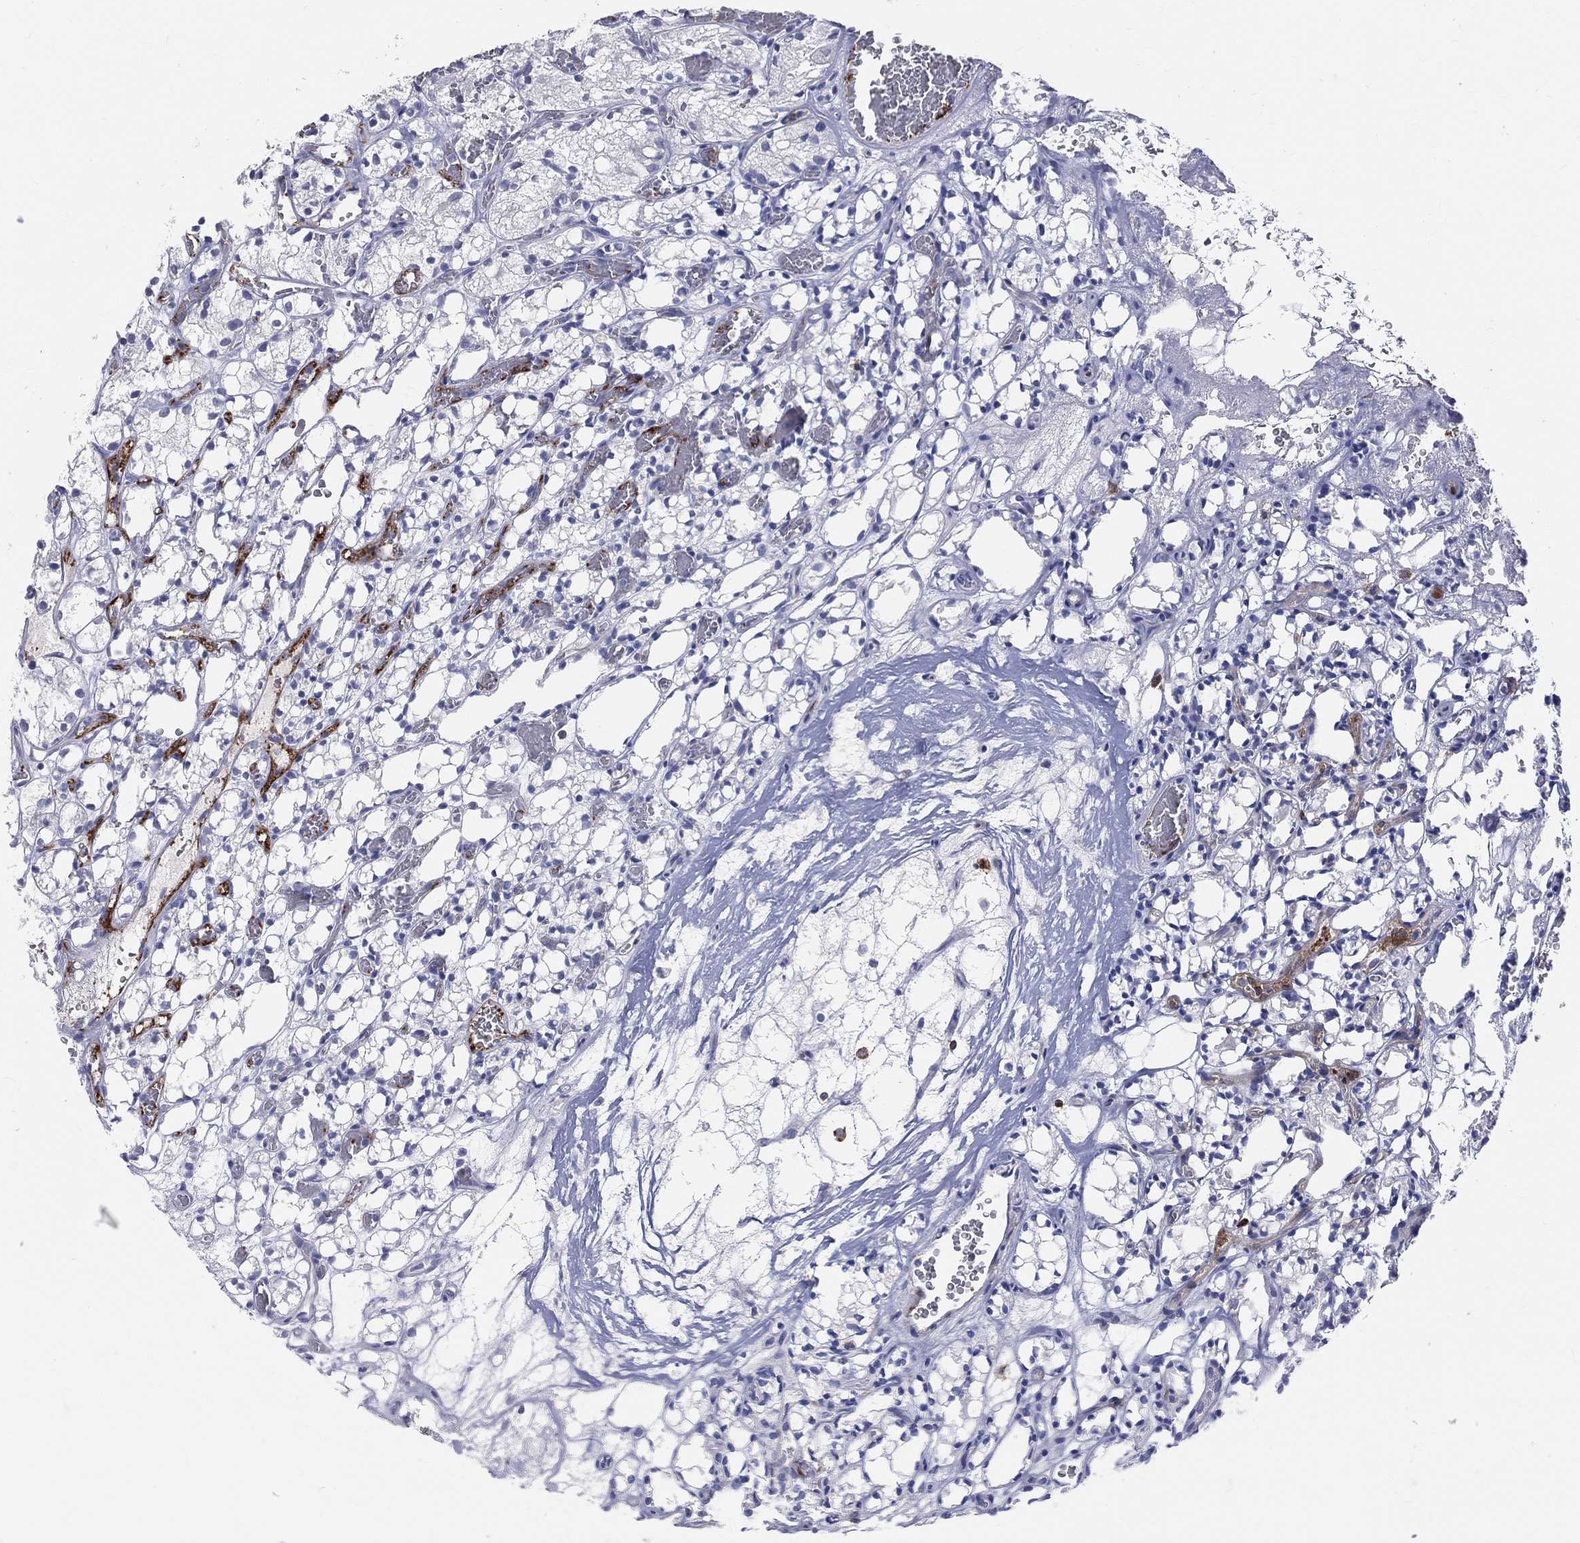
{"staining": {"intensity": "negative", "quantity": "none", "location": "none"}, "tissue": "renal cancer", "cell_type": "Tumor cells", "image_type": "cancer", "snomed": [{"axis": "morphology", "description": "Adenocarcinoma, NOS"}, {"axis": "topography", "description": "Kidney"}], "caption": "IHC photomicrograph of neoplastic tissue: human adenocarcinoma (renal) stained with DAB shows no significant protein positivity in tumor cells. (DAB (3,3'-diaminobenzidine) immunohistochemistry (IHC) with hematoxylin counter stain).", "gene": "LAT", "patient": {"sex": "female", "age": 69}}